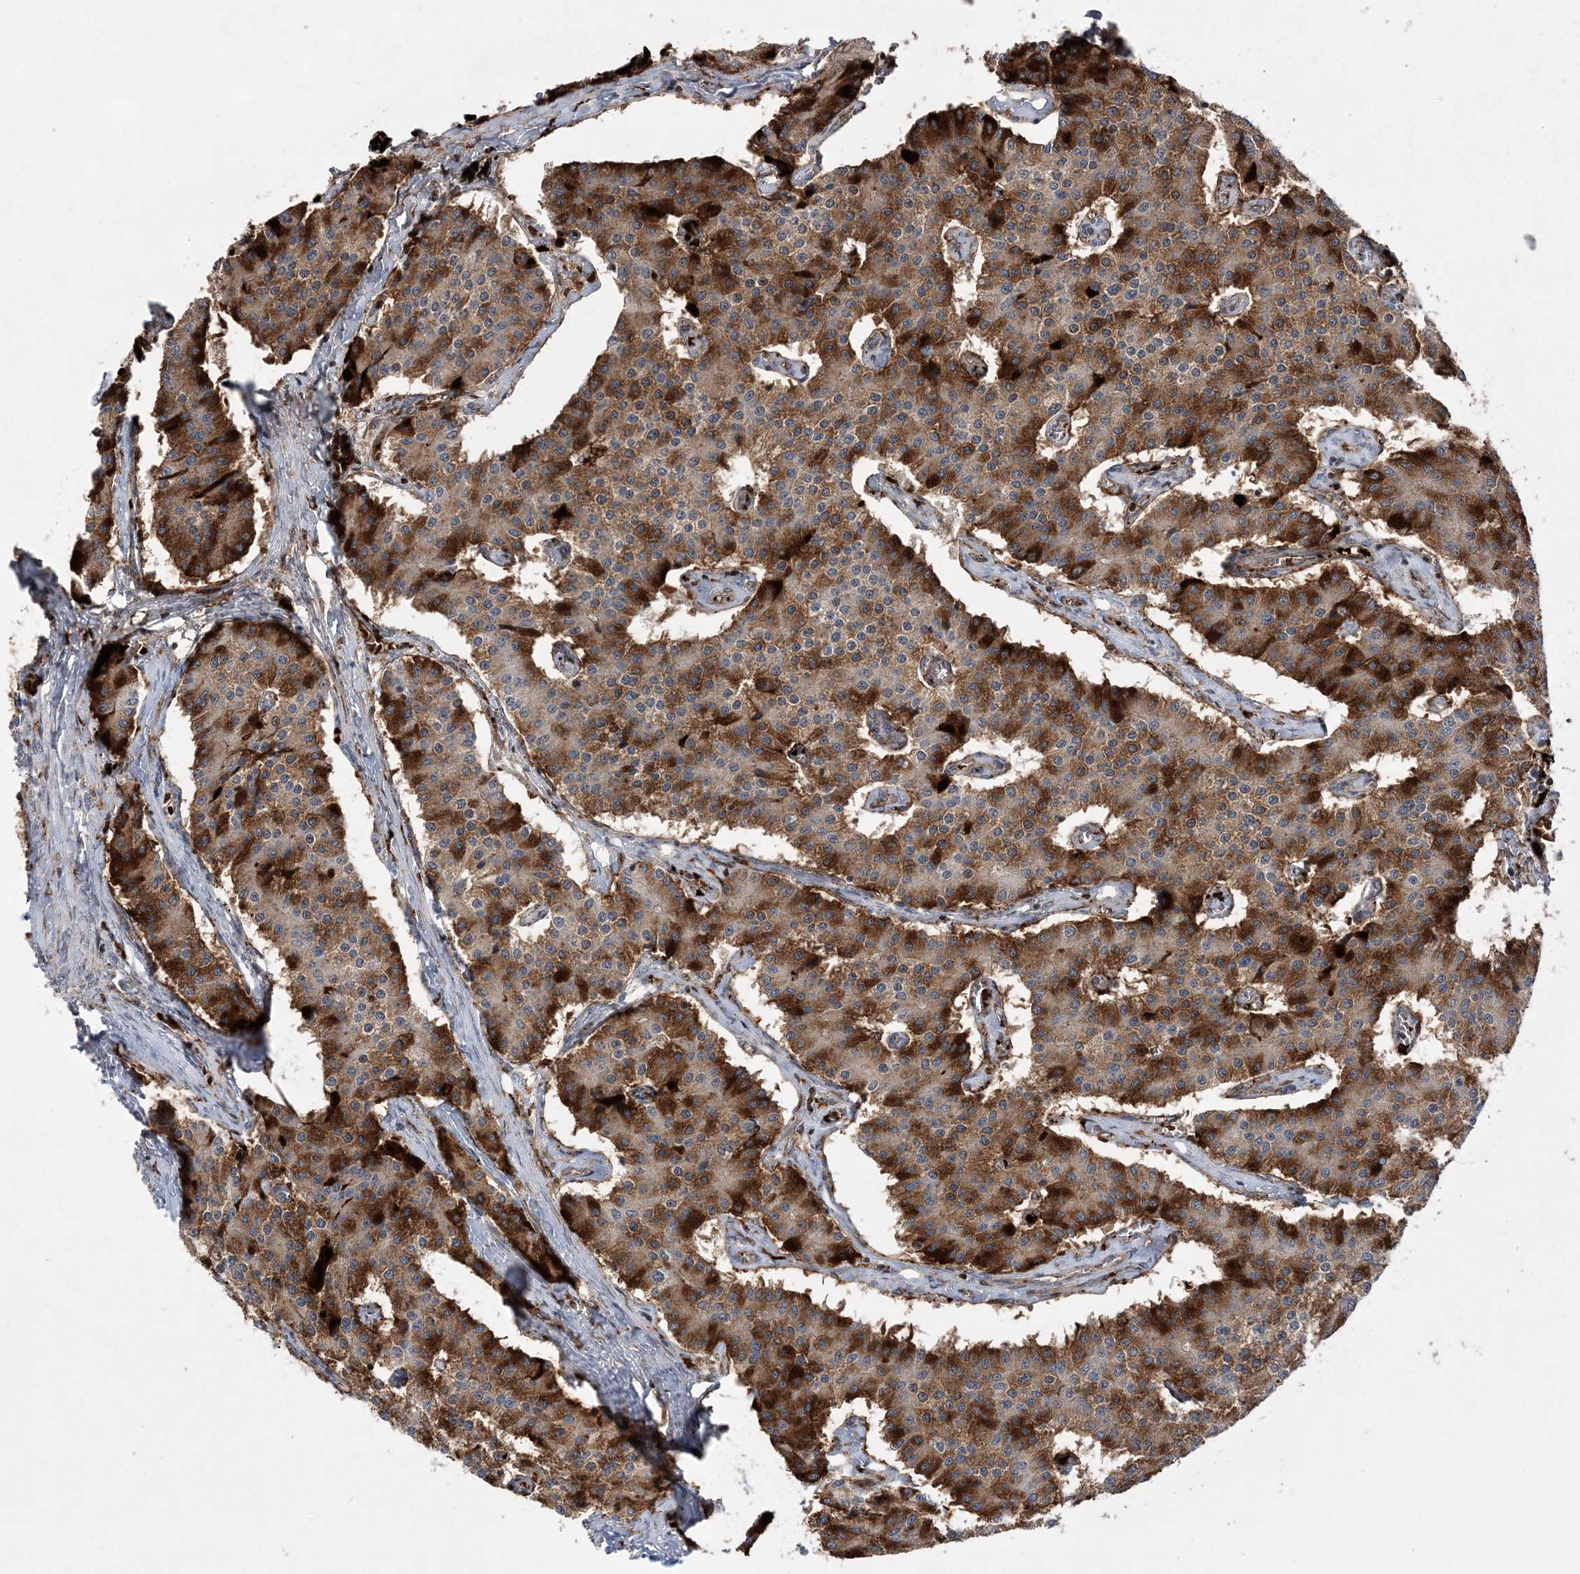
{"staining": {"intensity": "strong", "quantity": "25%-75%", "location": "cytoplasmic/membranous"}, "tissue": "carcinoid", "cell_type": "Tumor cells", "image_type": "cancer", "snomed": [{"axis": "morphology", "description": "Carcinoid, malignant, NOS"}, {"axis": "topography", "description": "Colon"}], "caption": "Brown immunohistochemical staining in carcinoid demonstrates strong cytoplasmic/membranous positivity in about 25%-75% of tumor cells.", "gene": "ANAPC15", "patient": {"sex": "female", "age": 52}}